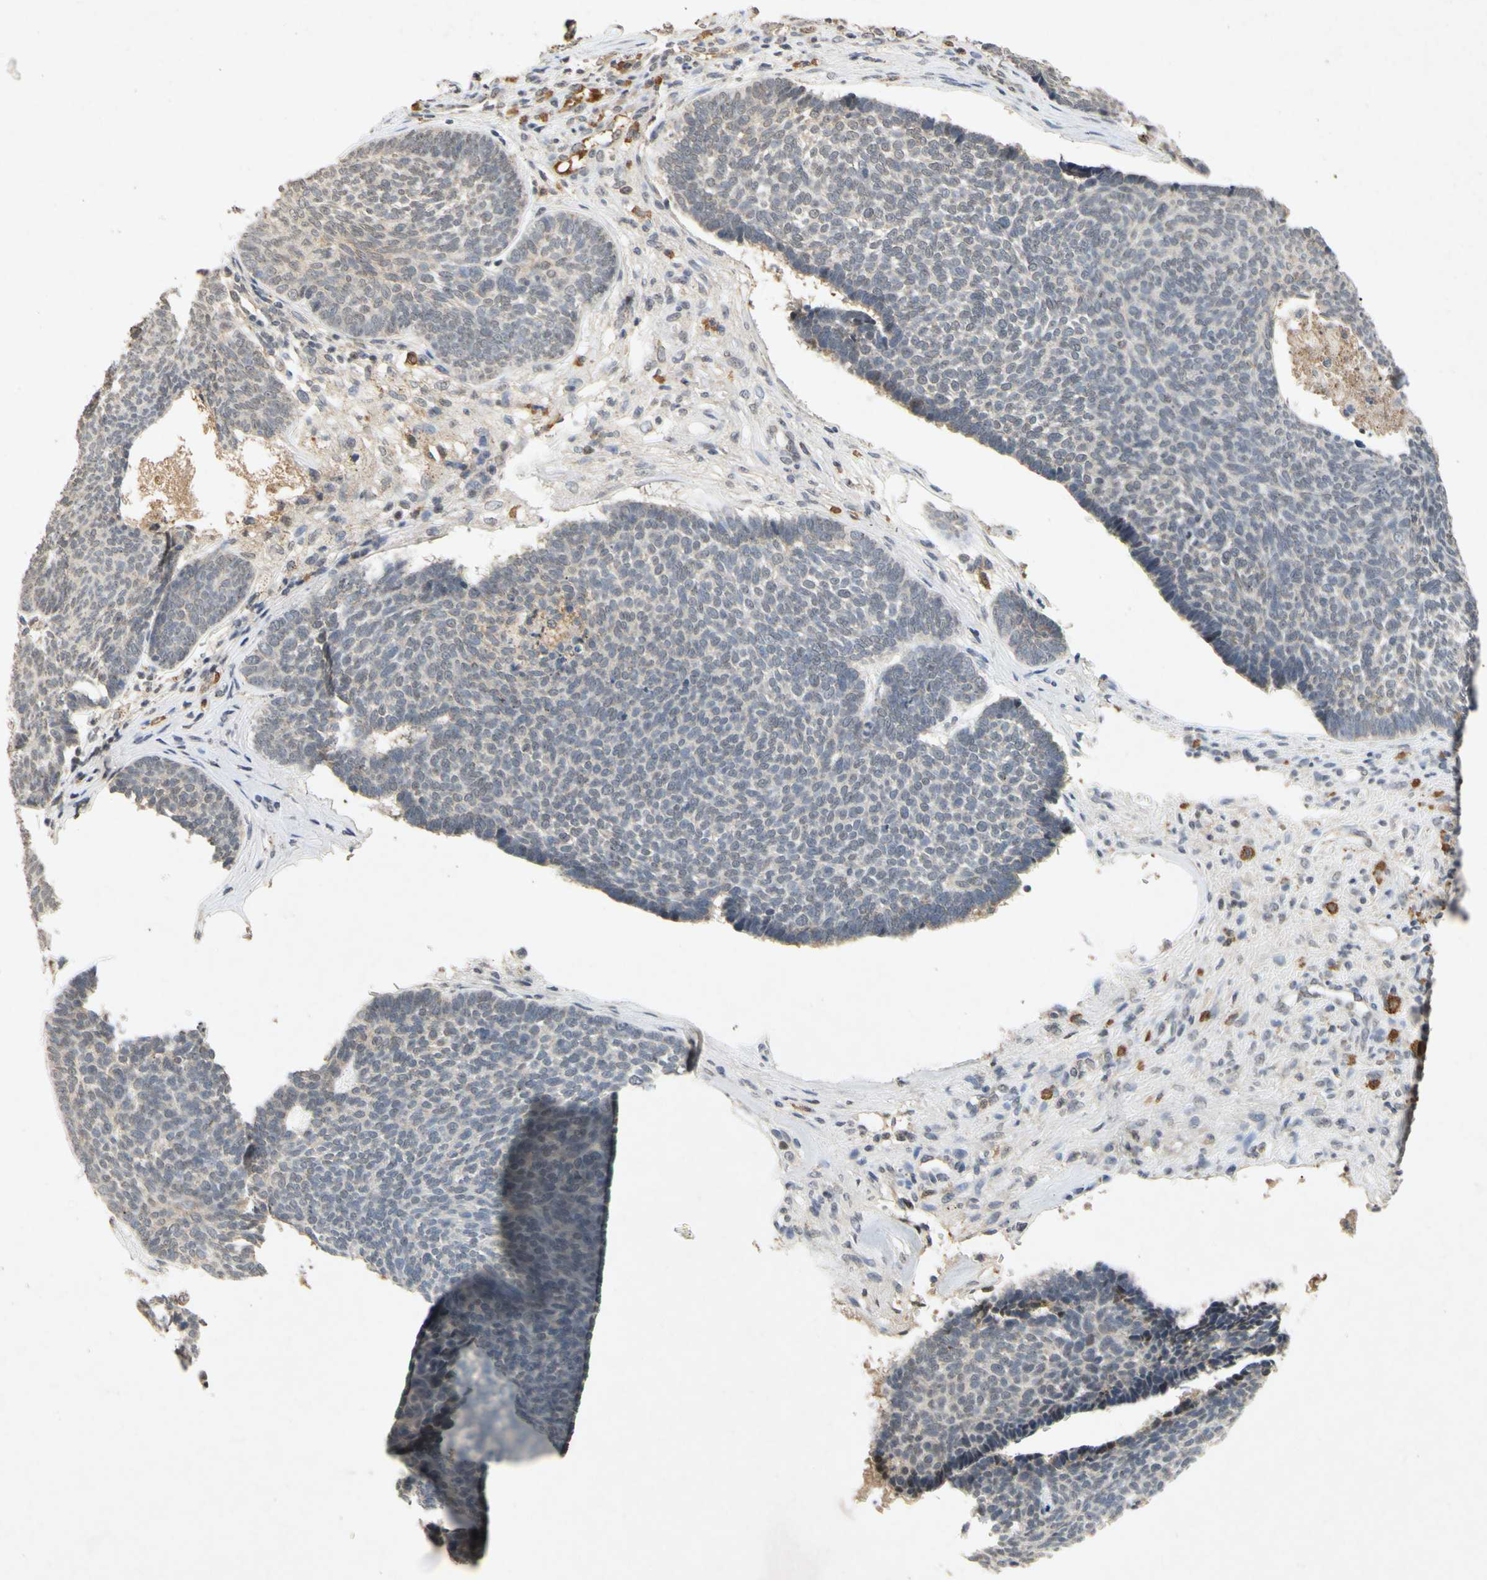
{"staining": {"intensity": "negative", "quantity": "none", "location": "none"}, "tissue": "skin cancer", "cell_type": "Tumor cells", "image_type": "cancer", "snomed": [{"axis": "morphology", "description": "Basal cell carcinoma"}, {"axis": "topography", "description": "Skin"}], "caption": "Protein analysis of skin basal cell carcinoma shows no significant expression in tumor cells. The staining is performed using DAB brown chromogen with nuclei counter-stained in using hematoxylin.", "gene": "CP", "patient": {"sex": "male", "age": 84}}